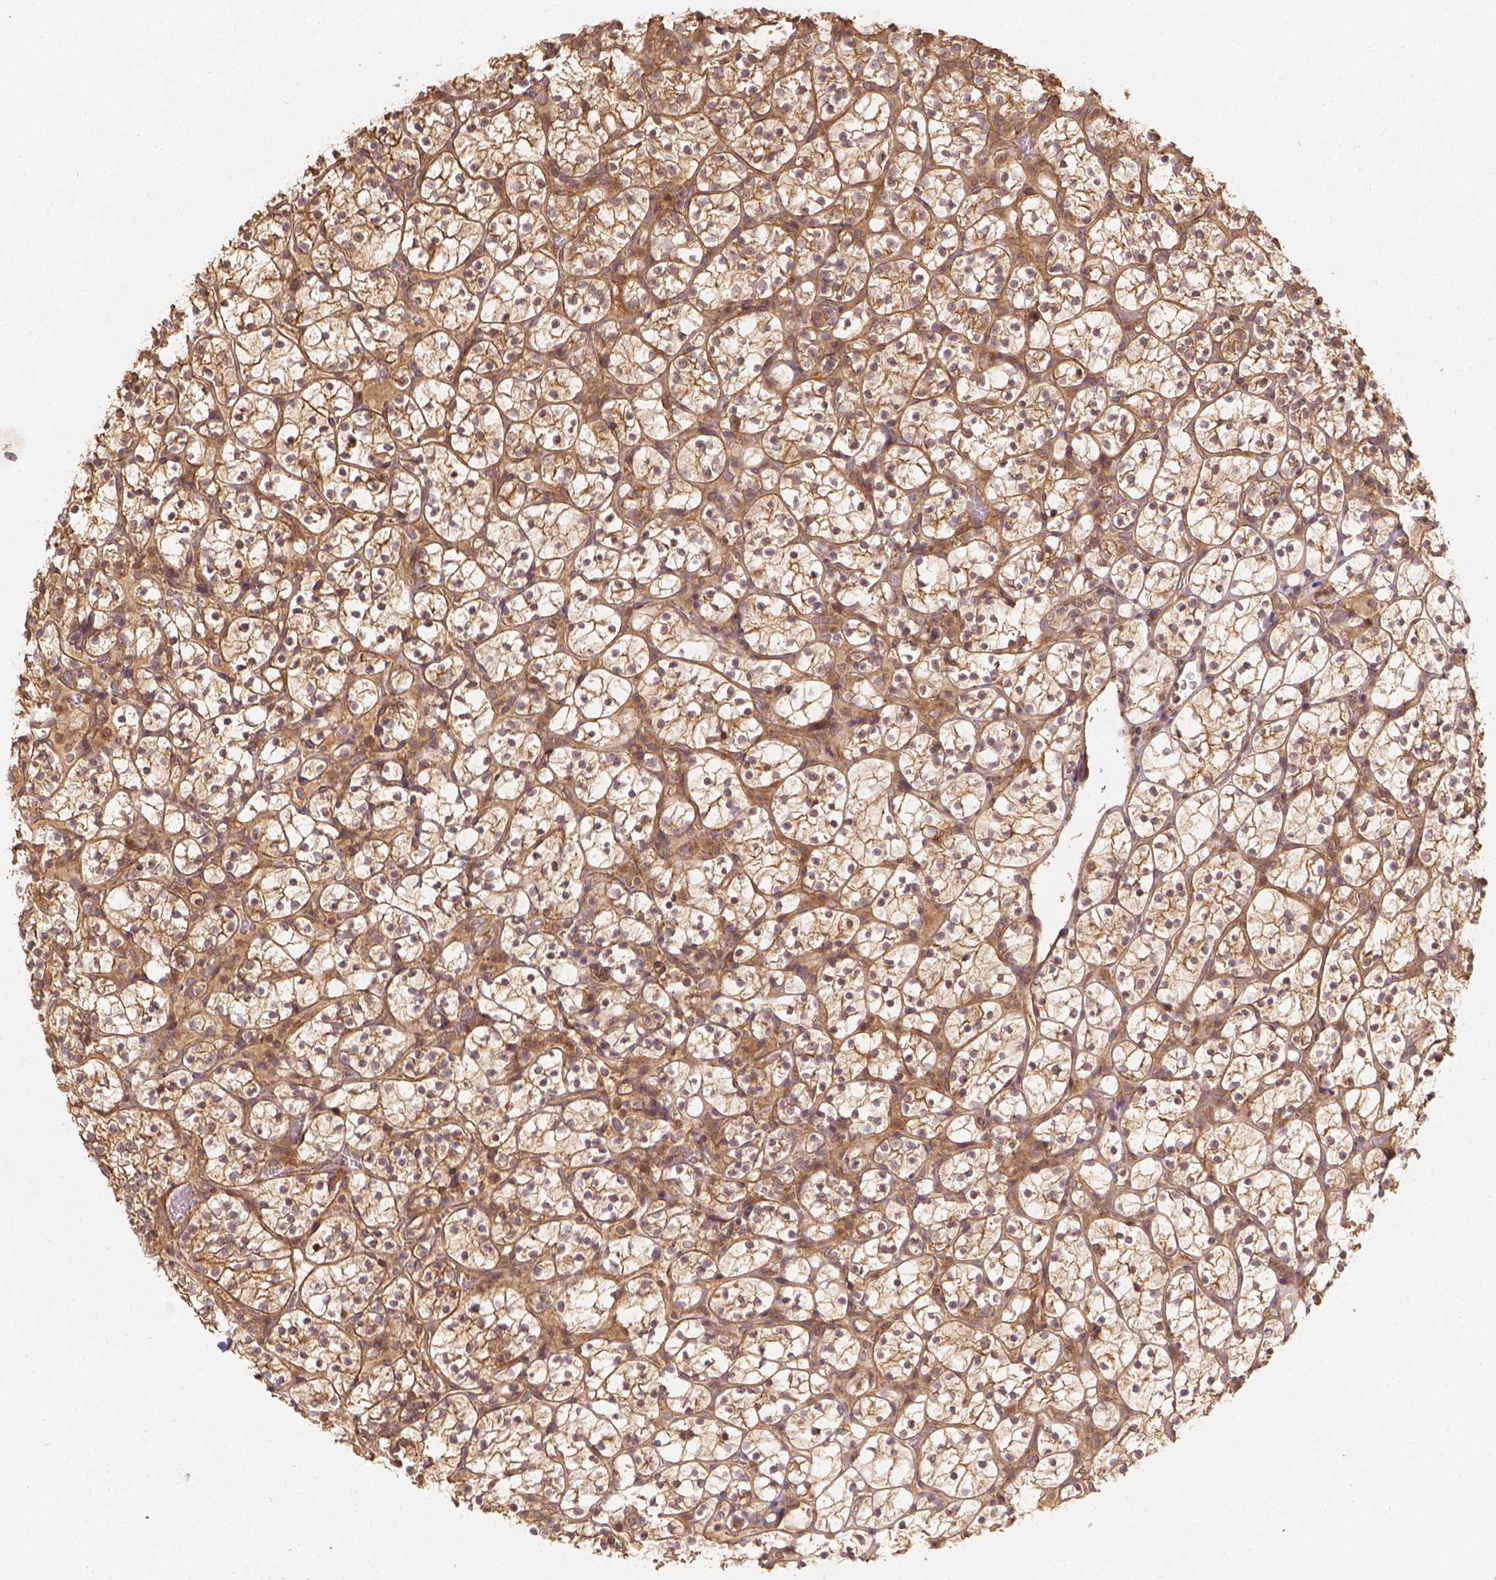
{"staining": {"intensity": "moderate", "quantity": ">75%", "location": "cytoplasmic/membranous"}, "tissue": "renal cancer", "cell_type": "Tumor cells", "image_type": "cancer", "snomed": [{"axis": "morphology", "description": "Adenocarcinoma, NOS"}, {"axis": "topography", "description": "Kidney"}], "caption": "This is an image of immunohistochemistry (IHC) staining of renal cancer, which shows moderate staining in the cytoplasmic/membranous of tumor cells.", "gene": "XPR1", "patient": {"sex": "female", "age": 89}}